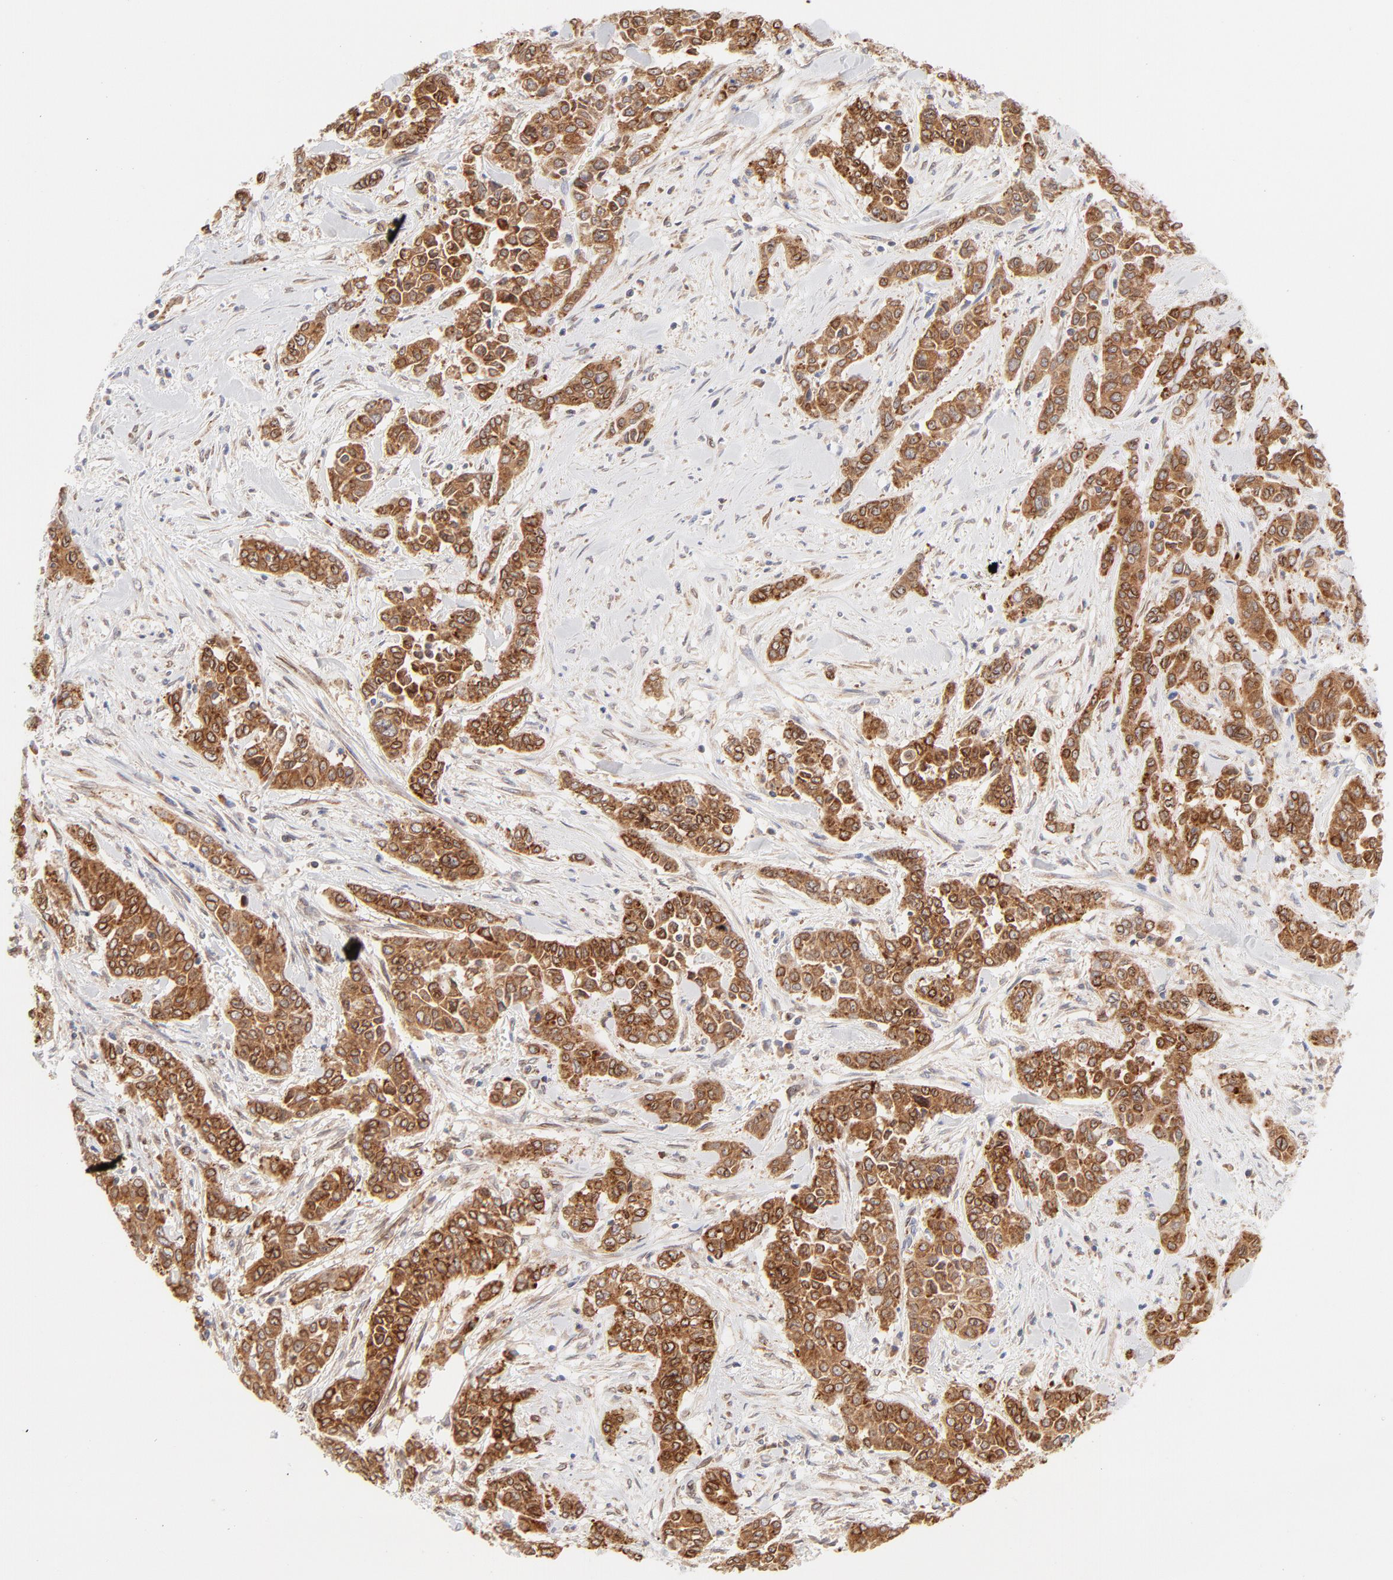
{"staining": {"intensity": "strong", "quantity": ">75%", "location": "cytoplasmic/membranous"}, "tissue": "pancreatic cancer", "cell_type": "Tumor cells", "image_type": "cancer", "snomed": [{"axis": "morphology", "description": "Adenocarcinoma, NOS"}, {"axis": "topography", "description": "Pancreas"}], "caption": "IHC photomicrograph of human pancreatic adenocarcinoma stained for a protein (brown), which displays high levels of strong cytoplasmic/membranous expression in approximately >75% of tumor cells.", "gene": "RPS6KA1", "patient": {"sex": "female", "age": 52}}